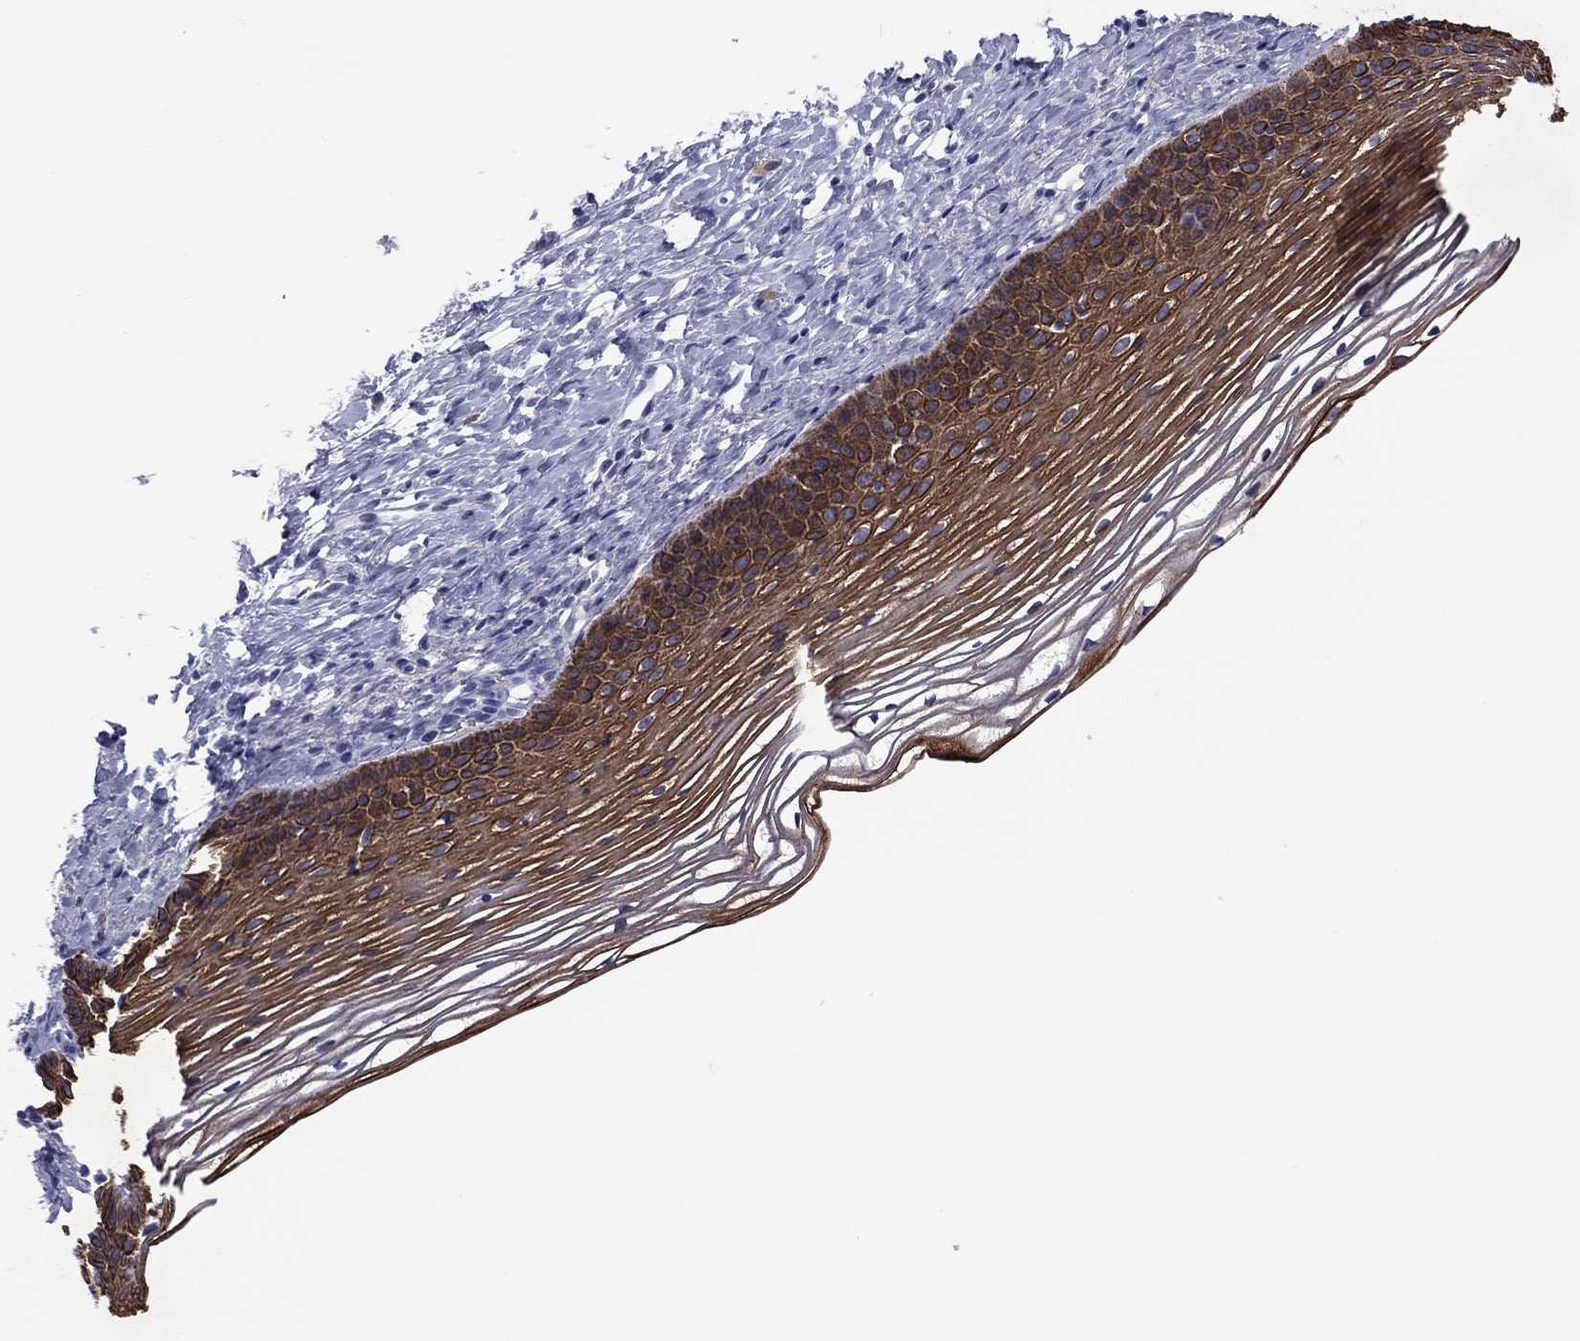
{"staining": {"intensity": "strong", "quantity": ">75%", "location": "cytoplasmic/membranous,nuclear"}, "tissue": "cervix", "cell_type": "Squamous epithelial cells", "image_type": "normal", "snomed": [{"axis": "morphology", "description": "Normal tissue, NOS"}, {"axis": "topography", "description": "Cervix"}], "caption": "Normal cervix reveals strong cytoplasmic/membranous,nuclear staining in about >75% of squamous epithelial cells, visualized by immunohistochemistry.", "gene": "TMPRSS11A", "patient": {"sex": "female", "age": 39}}